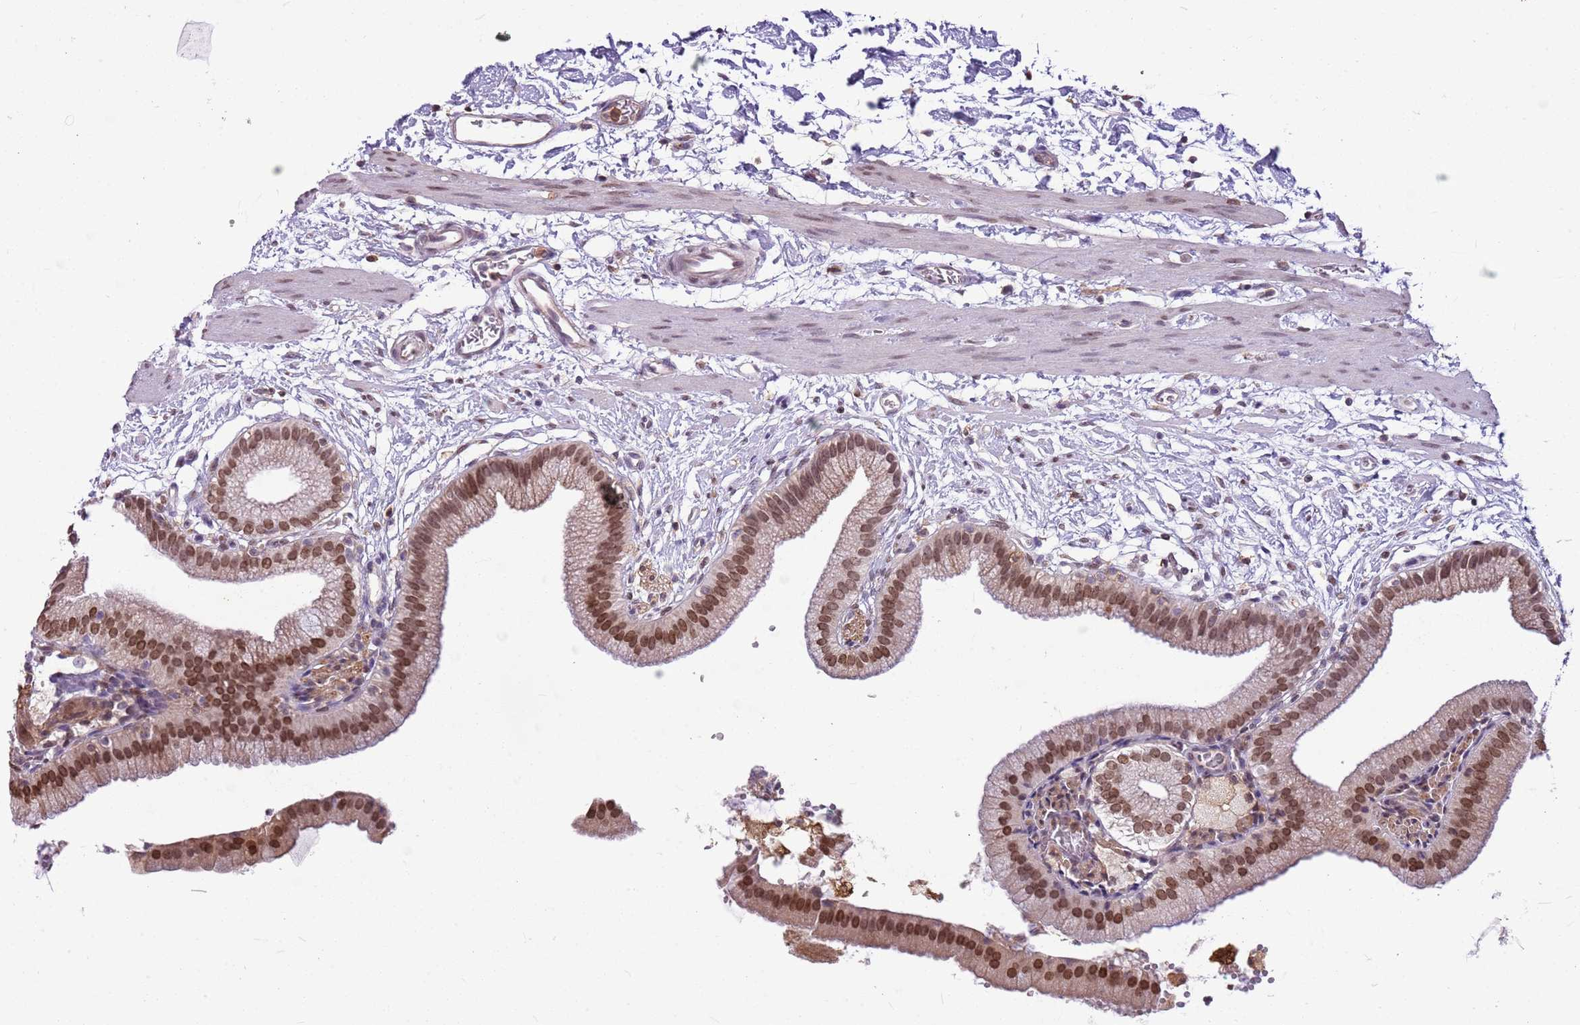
{"staining": {"intensity": "moderate", "quantity": ">75%", "location": "nuclear"}, "tissue": "gallbladder", "cell_type": "Glandular cells", "image_type": "normal", "snomed": [{"axis": "morphology", "description": "Normal tissue, NOS"}, {"axis": "topography", "description": "Gallbladder"}], "caption": "Moderate nuclear protein staining is seen in approximately >75% of glandular cells in gallbladder. (Brightfield microscopy of DAB IHC at high magnification).", "gene": "DHX32", "patient": {"sex": "male", "age": 55}}